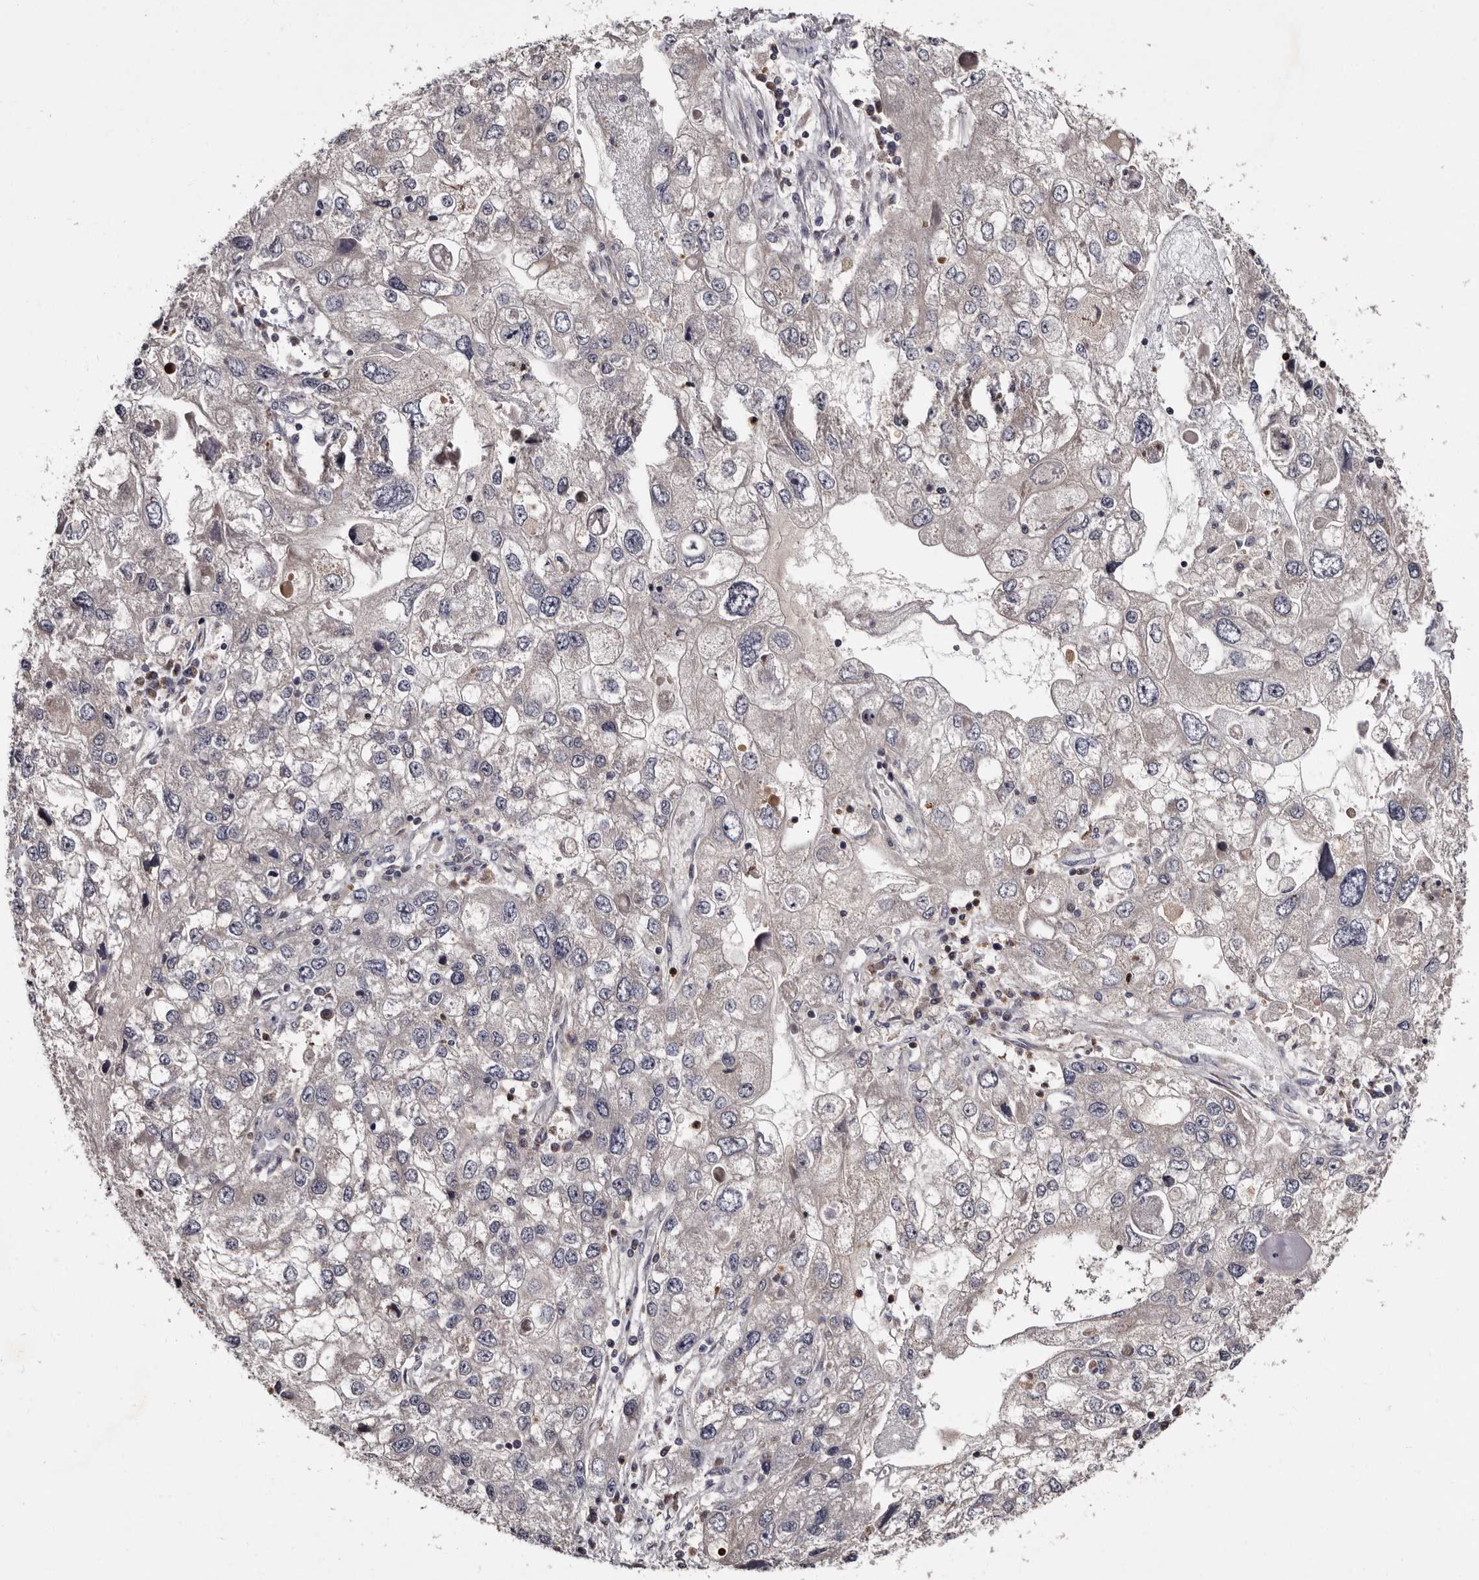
{"staining": {"intensity": "negative", "quantity": "none", "location": "none"}, "tissue": "endometrial cancer", "cell_type": "Tumor cells", "image_type": "cancer", "snomed": [{"axis": "morphology", "description": "Adenocarcinoma, NOS"}, {"axis": "topography", "description": "Endometrium"}], "caption": "This is an immunohistochemistry (IHC) micrograph of endometrial cancer (adenocarcinoma). There is no staining in tumor cells.", "gene": "DNPH1", "patient": {"sex": "female", "age": 49}}